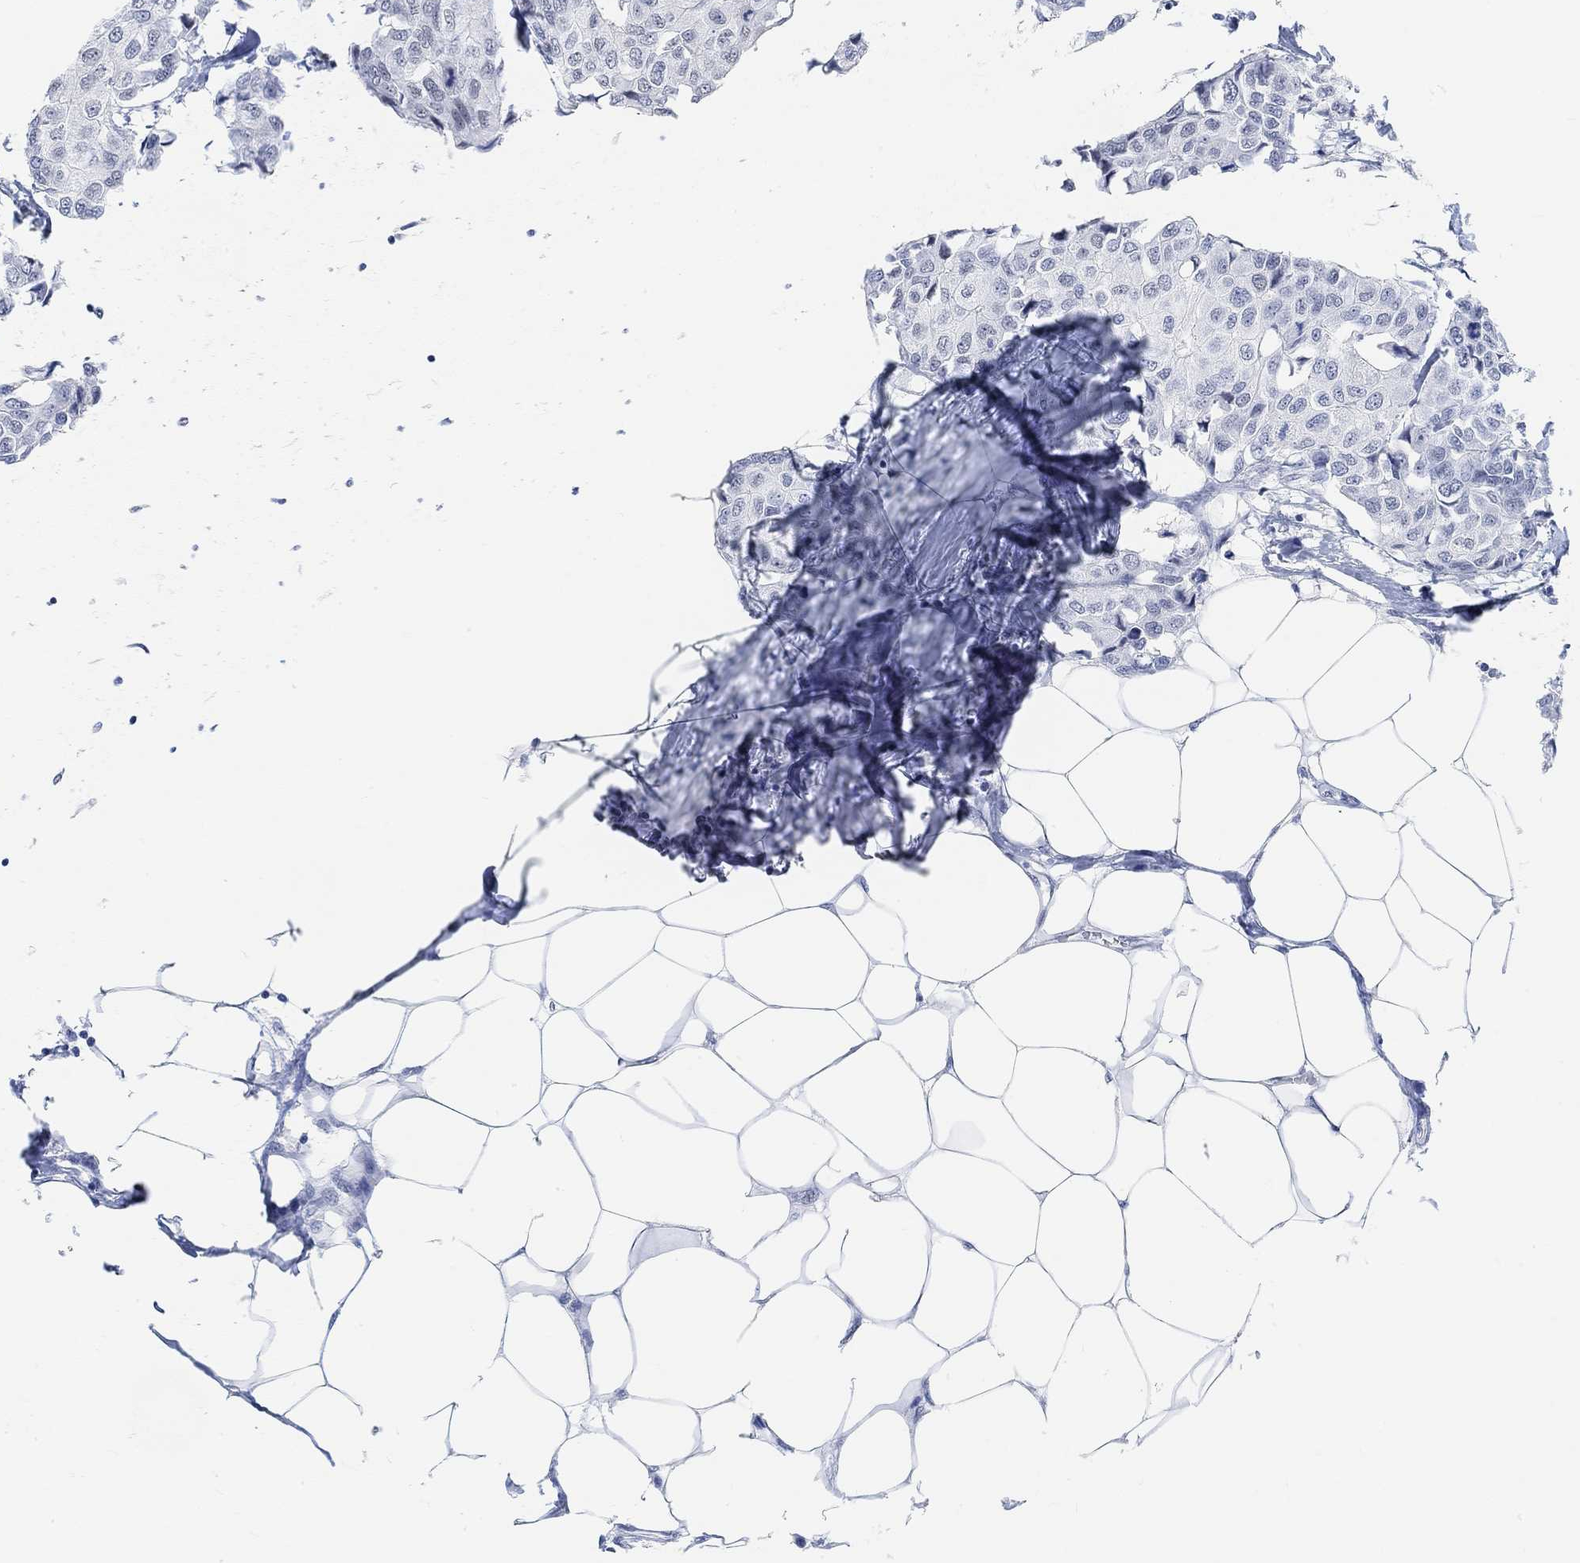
{"staining": {"intensity": "negative", "quantity": "none", "location": "none"}, "tissue": "breast cancer", "cell_type": "Tumor cells", "image_type": "cancer", "snomed": [{"axis": "morphology", "description": "Duct carcinoma"}, {"axis": "topography", "description": "Breast"}], "caption": "Tumor cells show no significant expression in intraductal carcinoma (breast). Nuclei are stained in blue.", "gene": "PURG", "patient": {"sex": "female", "age": 80}}